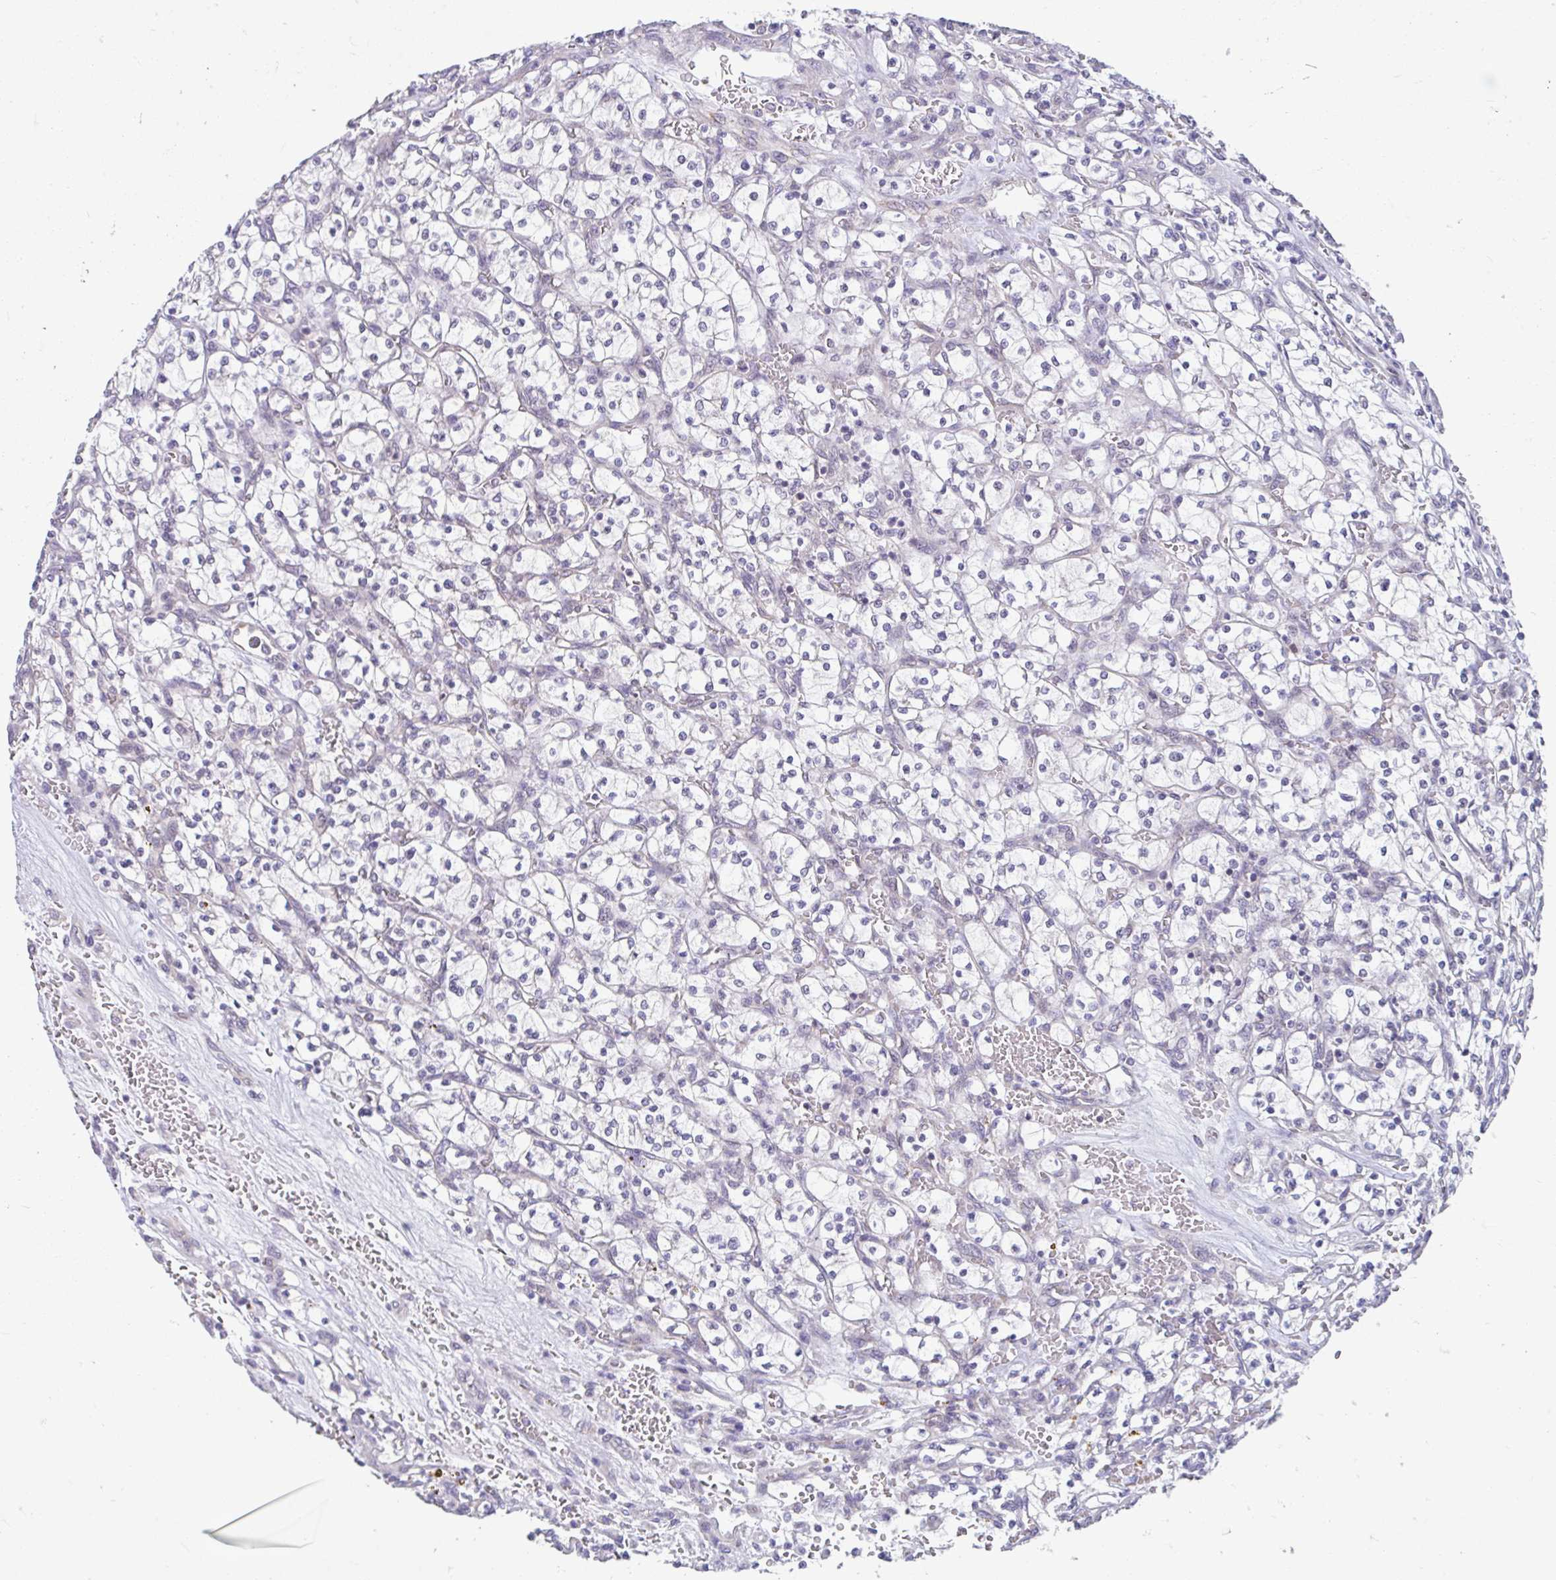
{"staining": {"intensity": "negative", "quantity": "none", "location": "none"}, "tissue": "renal cancer", "cell_type": "Tumor cells", "image_type": "cancer", "snomed": [{"axis": "morphology", "description": "Adenocarcinoma, NOS"}, {"axis": "topography", "description": "Kidney"}], "caption": "Renal cancer was stained to show a protein in brown. There is no significant positivity in tumor cells.", "gene": "NT5C1B", "patient": {"sex": "female", "age": 64}}